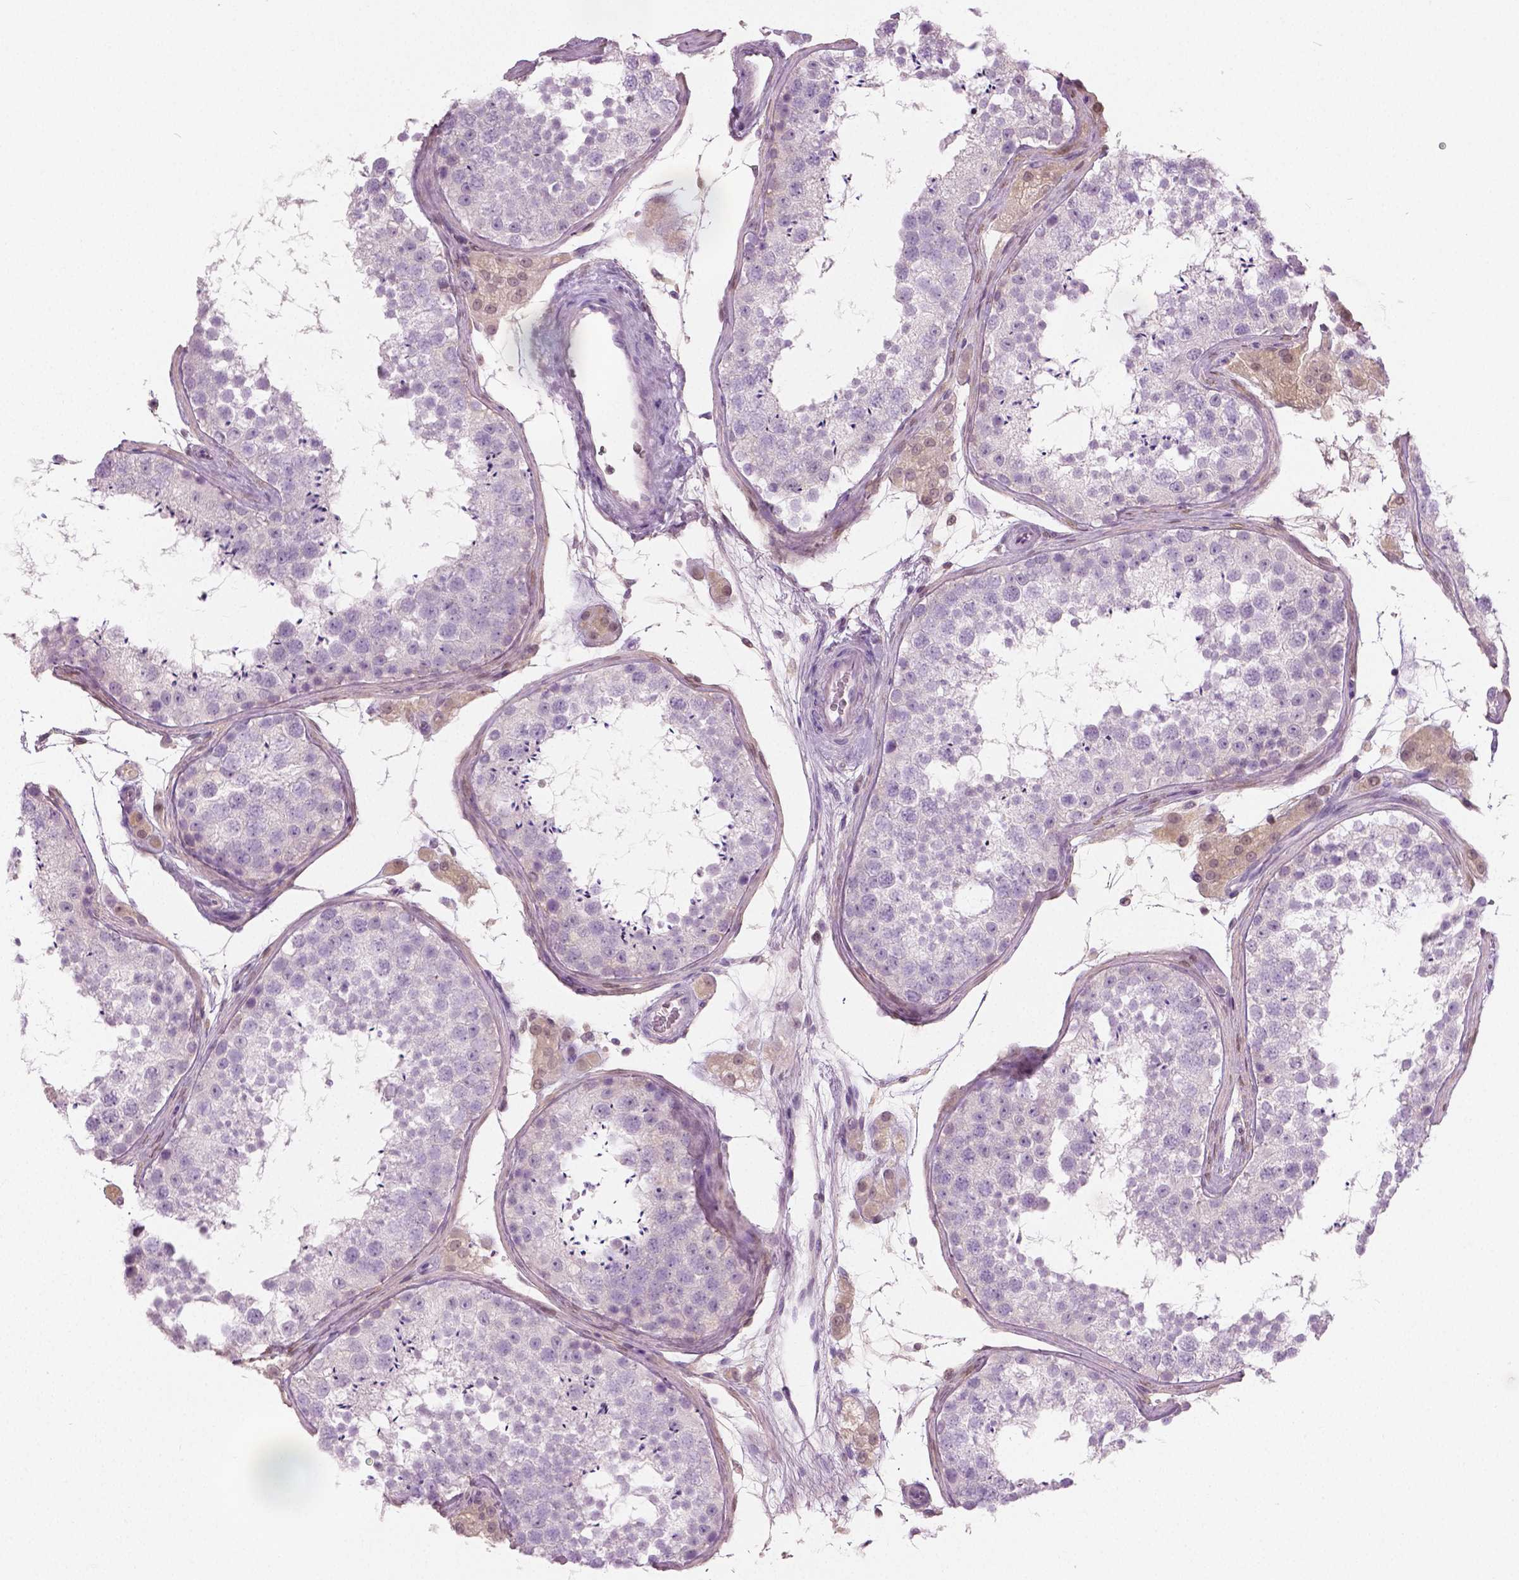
{"staining": {"intensity": "negative", "quantity": "none", "location": "none"}, "tissue": "testis", "cell_type": "Cells in seminiferous ducts", "image_type": "normal", "snomed": [{"axis": "morphology", "description": "Normal tissue, NOS"}, {"axis": "topography", "description": "Testis"}], "caption": "This is an IHC photomicrograph of normal human testis. There is no expression in cells in seminiferous ducts.", "gene": "GALM", "patient": {"sex": "male", "age": 41}}